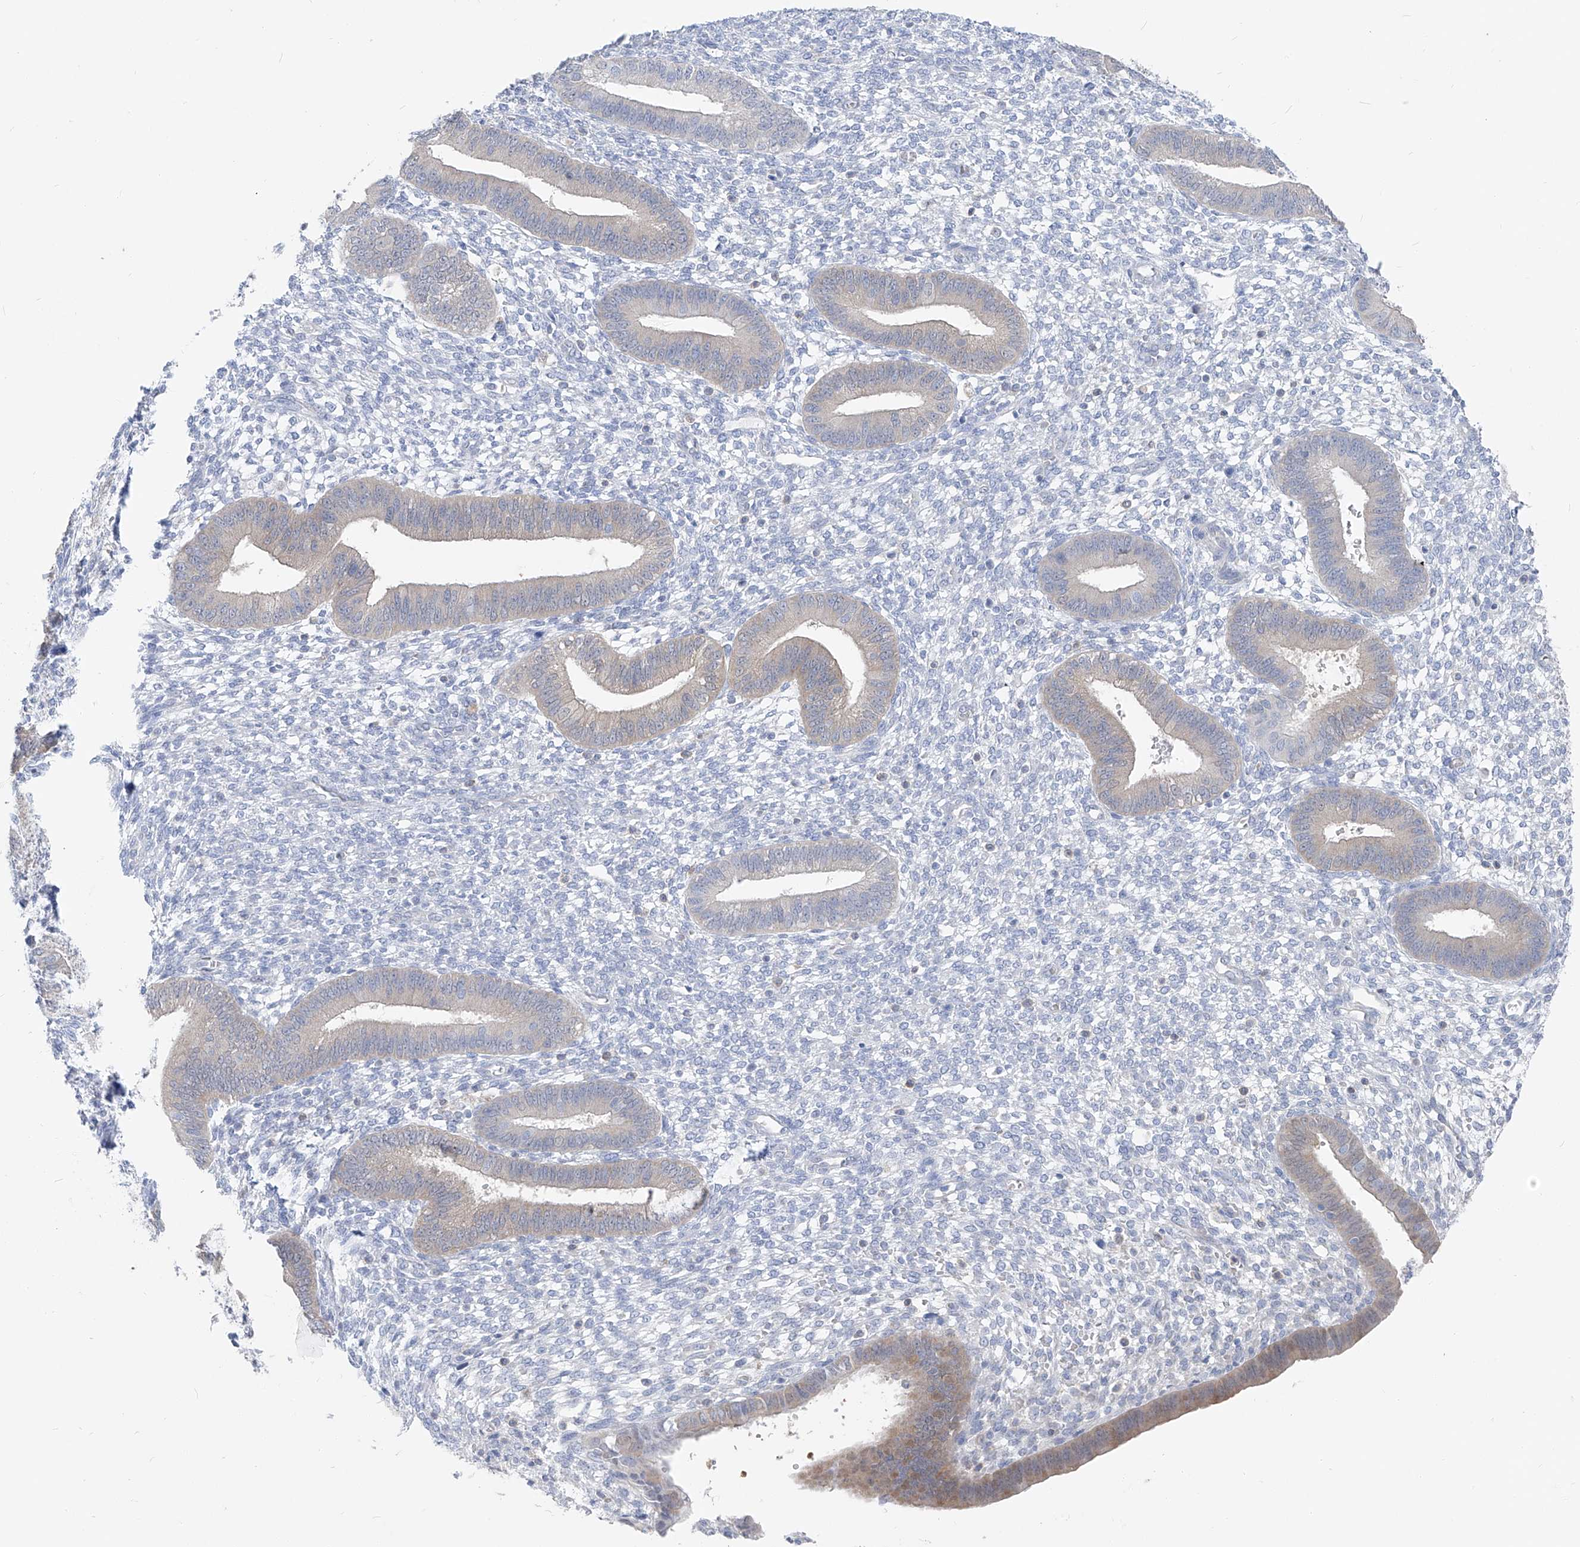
{"staining": {"intensity": "negative", "quantity": "none", "location": "none"}, "tissue": "endometrium", "cell_type": "Cells in endometrial stroma", "image_type": "normal", "snomed": [{"axis": "morphology", "description": "Normal tissue, NOS"}, {"axis": "topography", "description": "Endometrium"}], "caption": "High power microscopy photomicrograph of an IHC histopathology image of normal endometrium, revealing no significant positivity in cells in endometrial stroma.", "gene": "UFL1", "patient": {"sex": "female", "age": 46}}